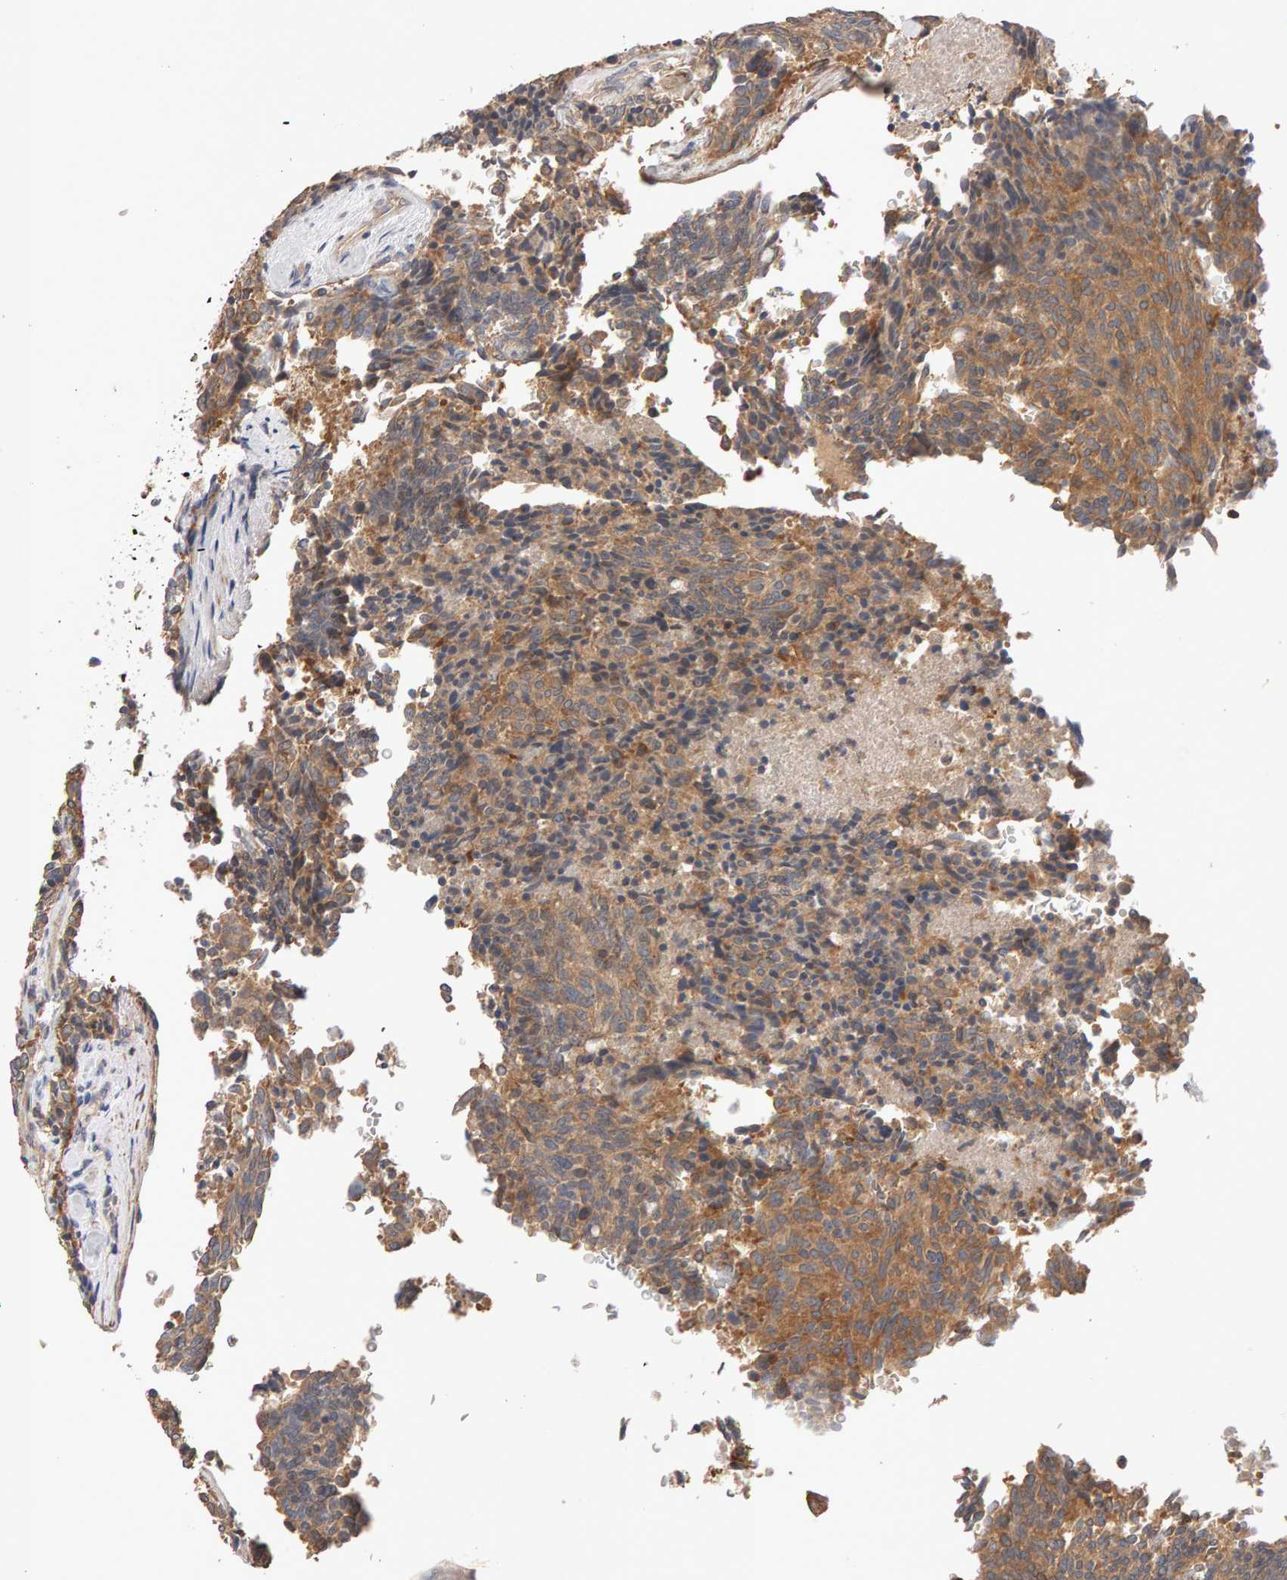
{"staining": {"intensity": "moderate", "quantity": ">75%", "location": "cytoplasmic/membranous"}, "tissue": "carcinoid", "cell_type": "Tumor cells", "image_type": "cancer", "snomed": [{"axis": "morphology", "description": "Carcinoid, malignant, NOS"}, {"axis": "topography", "description": "Pancreas"}], "caption": "Carcinoid (malignant) stained for a protein (brown) displays moderate cytoplasmic/membranous positive expression in about >75% of tumor cells.", "gene": "RNF19A", "patient": {"sex": "female", "age": 54}}